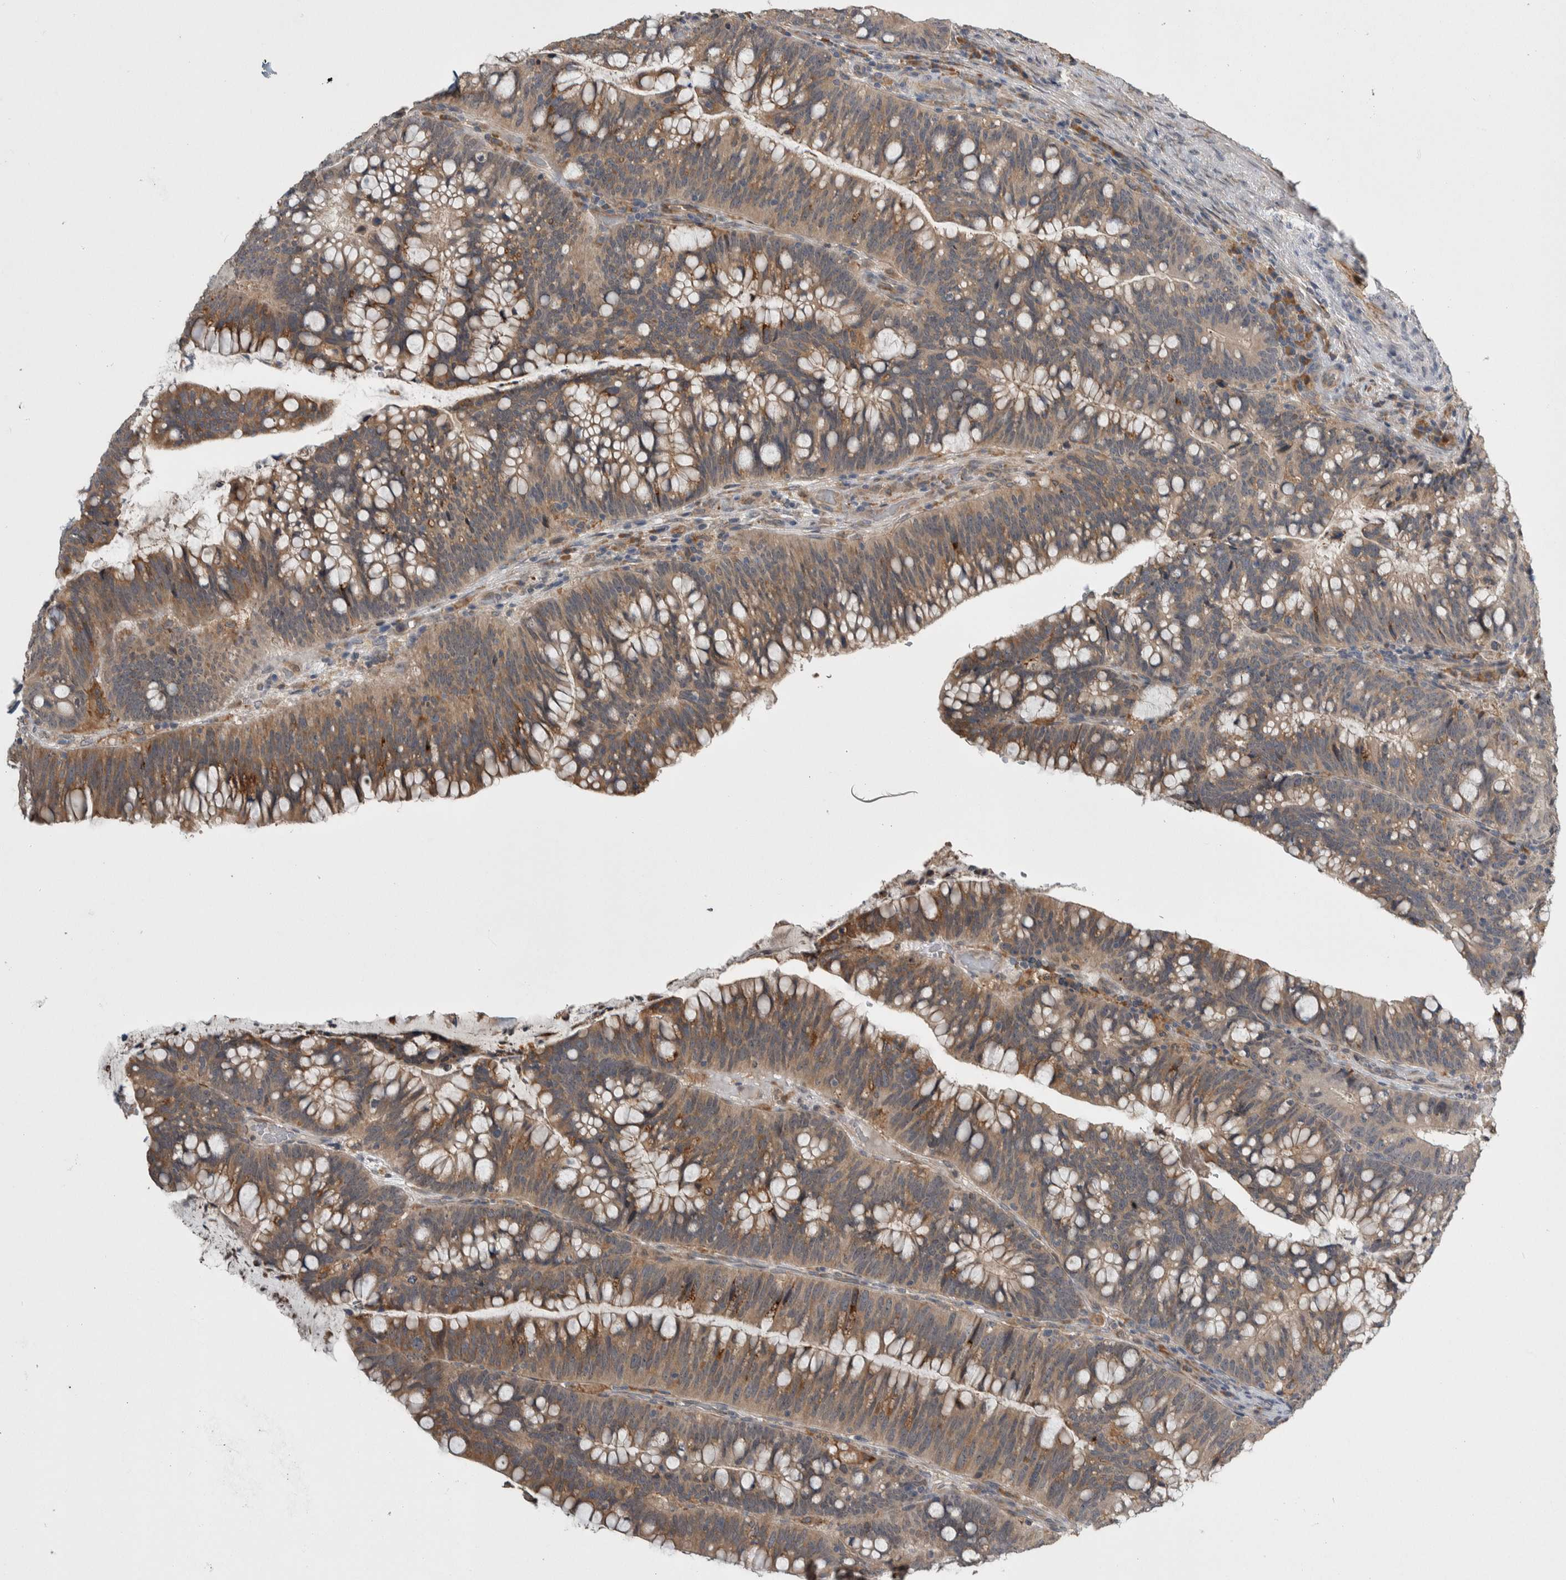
{"staining": {"intensity": "weak", "quantity": ">75%", "location": "cytoplasmic/membranous"}, "tissue": "colorectal cancer", "cell_type": "Tumor cells", "image_type": "cancer", "snomed": [{"axis": "morphology", "description": "Adenocarcinoma, NOS"}, {"axis": "topography", "description": "Colon"}], "caption": "Colorectal cancer stained with immunohistochemistry displays weak cytoplasmic/membranous expression in approximately >75% of tumor cells. (DAB IHC, brown staining for protein, blue staining for nuclei).", "gene": "PRDM4", "patient": {"sex": "female", "age": 66}}